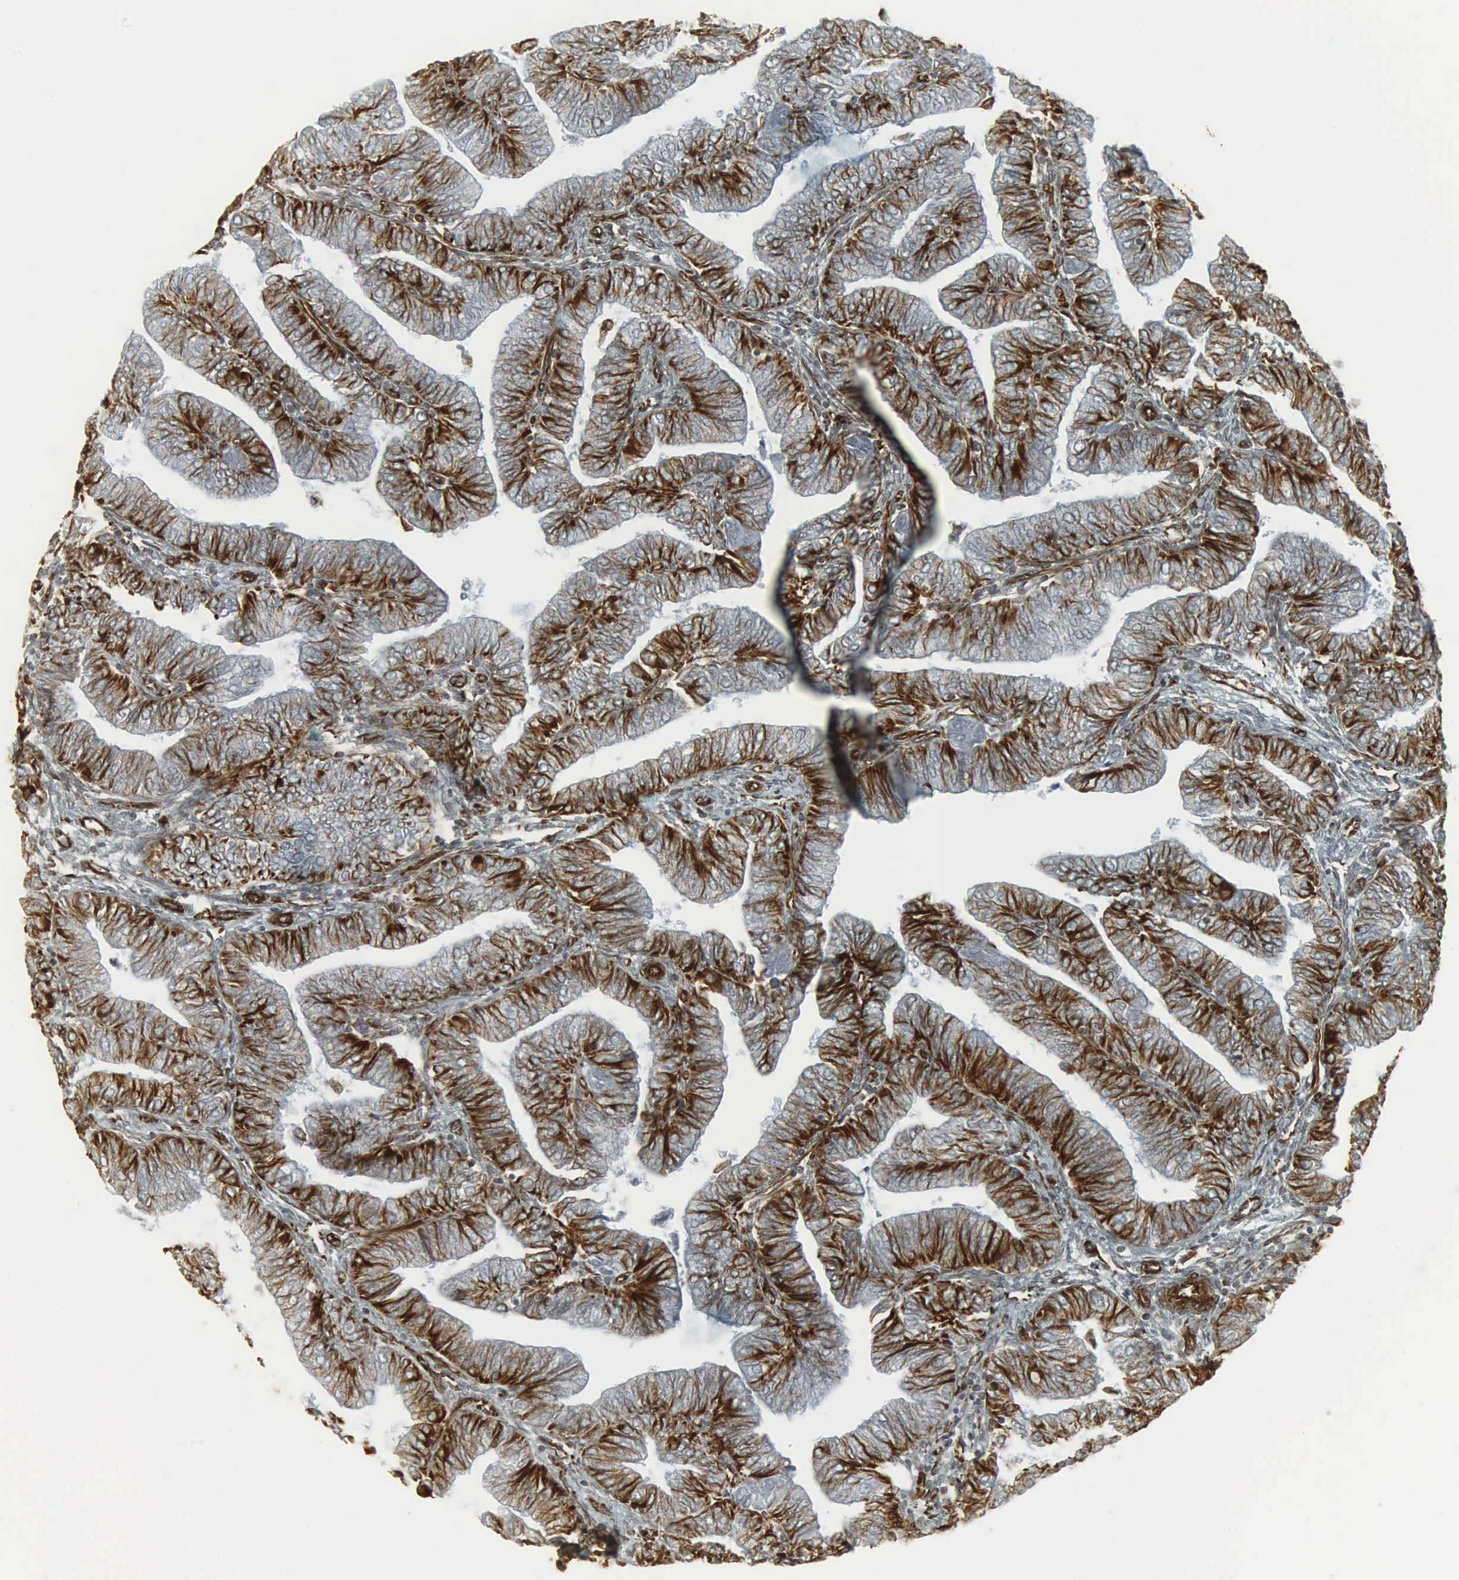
{"staining": {"intensity": "moderate", "quantity": "25%-75%", "location": "cytoplasmic/membranous,nuclear"}, "tissue": "endometrial cancer", "cell_type": "Tumor cells", "image_type": "cancer", "snomed": [{"axis": "morphology", "description": "Adenocarcinoma, NOS"}, {"axis": "topography", "description": "Endometrium"}], "caption": "A high-resolution image shows immunohistochemistry staining of endometrial adenocarcinoma, which exhibits moderate cytoplasmic/membranous and nuclear positivity in approximately 25%-75% of tumor cells.", "gene": "VIM", "patient": {"sex": "female", "age": 51}}